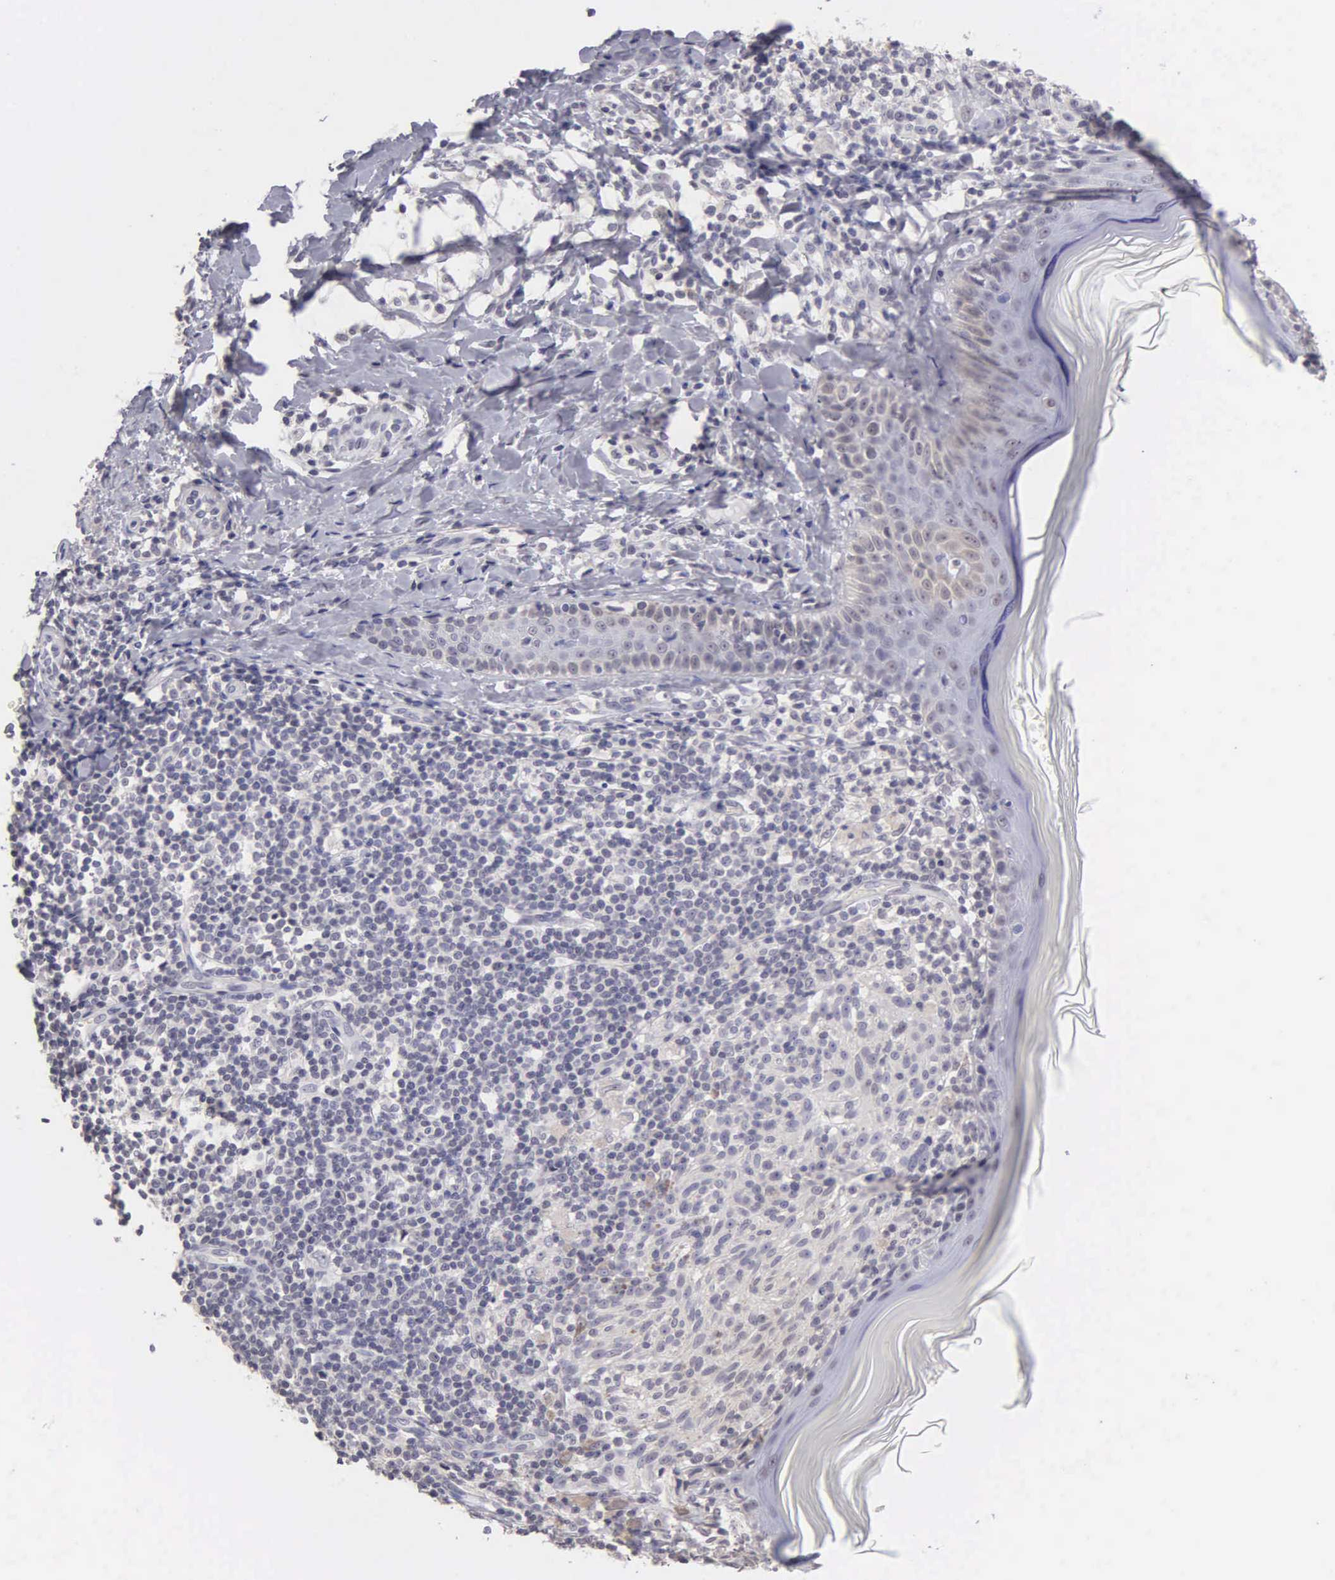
{"staining": {"intensity": "negative", "quantity": "none", "location": "none"}, "tissue": "melanoma", "cell_type": "Tumor cells", "image_type": "cancer", "snomed": [{"axis": "morphology", "description": "Malignant melanoma, NOS"}, {"axis": "topography", "description": "Skin"}], "caption": "This is an immunohistochemistry micrograph of human malignant melanoma. There is no expression in tumor cells.", "gene": "BRD1", "patient": {"sex": "male", "age": 45}}